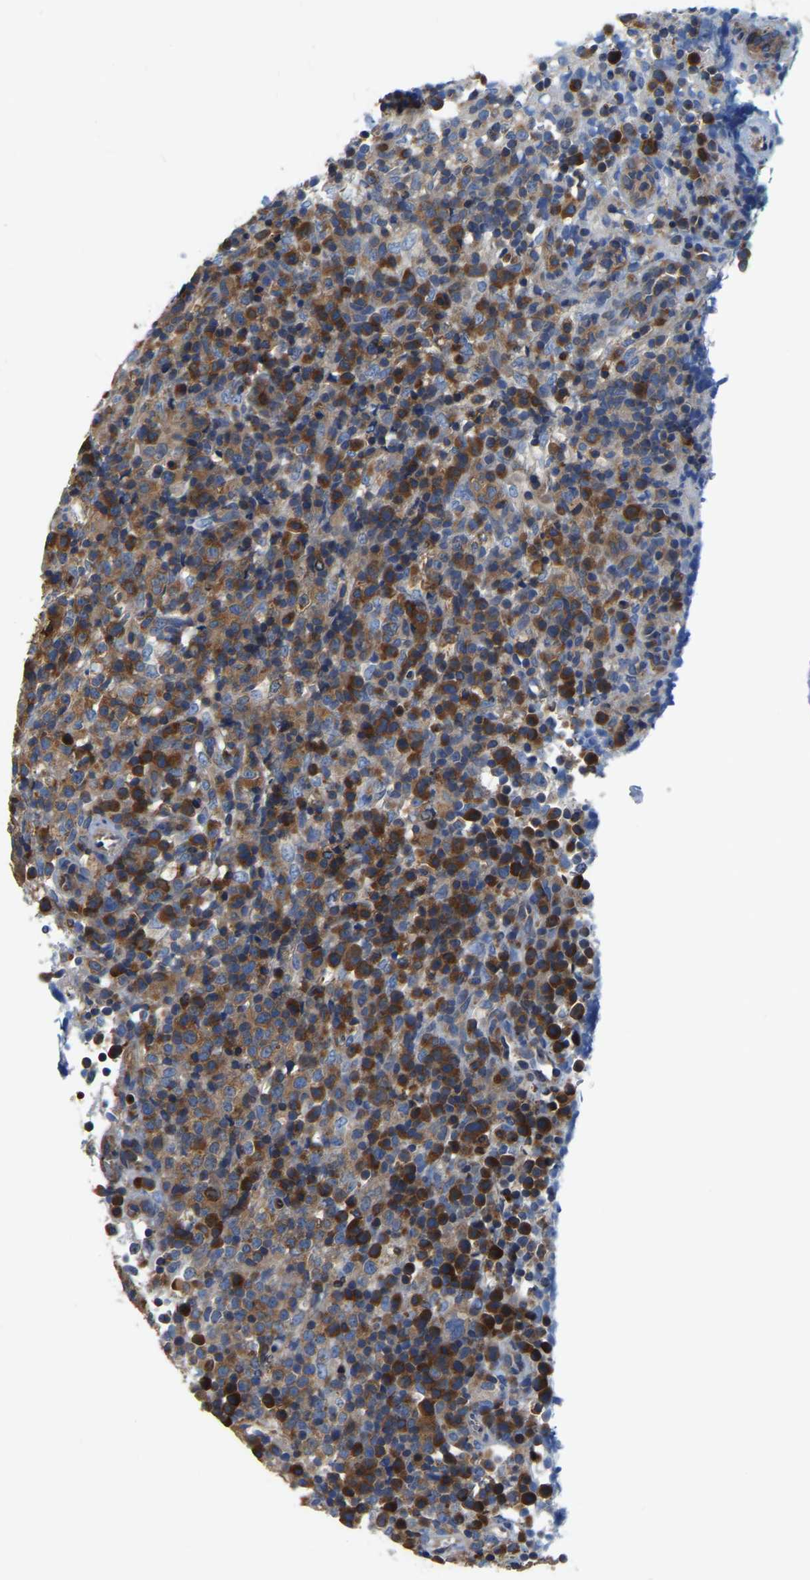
{"staining": {"intensity": "strong", "quantity": ">75%", "location": "cytoplasmic/membranous"}, "tissue": "lymphoma", "cell_type": "Tumor cells", "image_type": "cancer", "snomed": [{"axis": "morphology", "description": "Malignant lymphoma, non-Hodgkin's type, High grade"}, {"axis": "topography", "description": "Lymph node"}], "caption": "A brown stain shows strong cytoplasmic/membranous staining of a protein in malignant lymphoma, non-Hodgkin's type (high-grade) tumor cells.", "gene": "GARS1", "patient": {"sex": "female", "age": 76}}